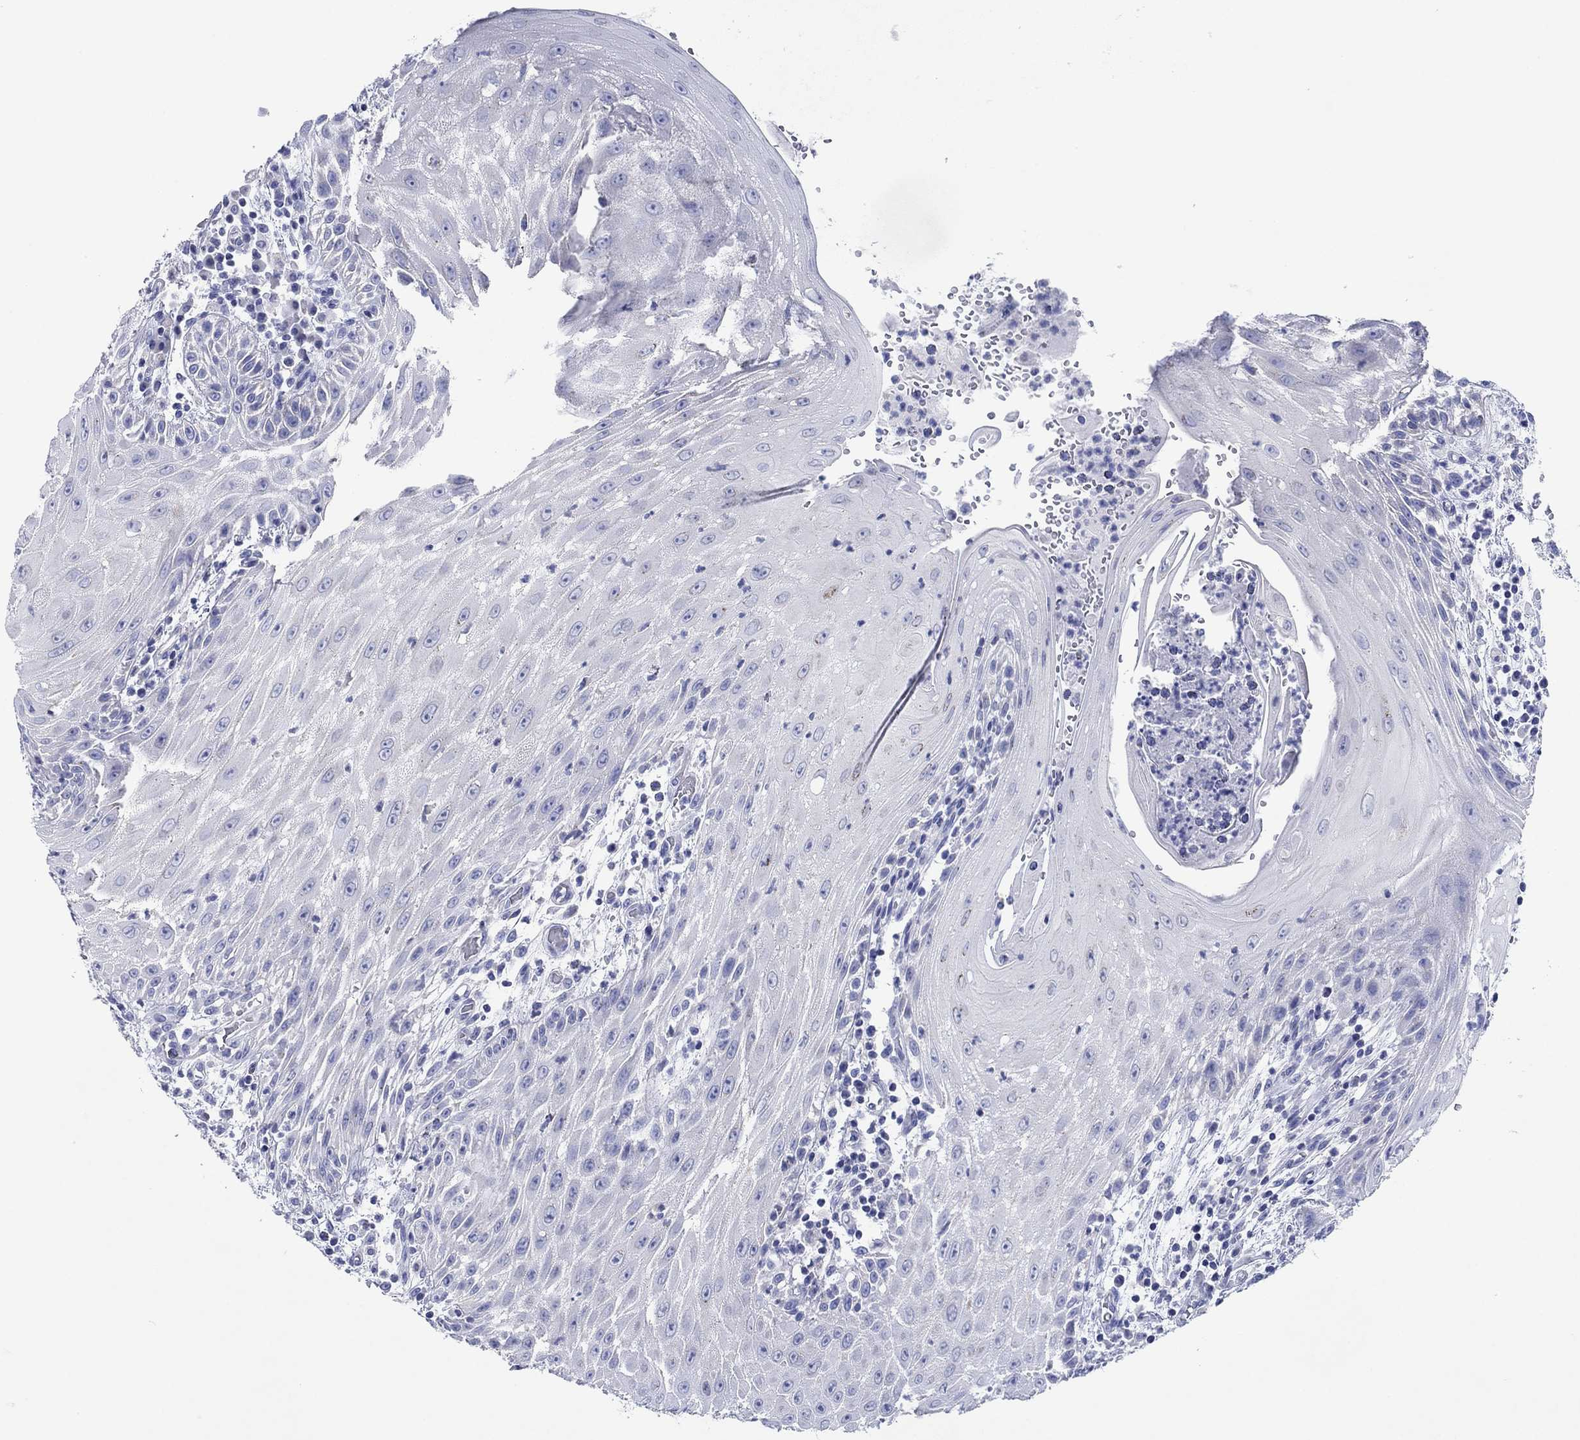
{"staining": {"intensity": "negative", "quantity": "none", "location": "none"}, "tissue": "head and neck cancer", "cell_type": "Tumor cells", "image_type": "cancer", "snomed": [{"axis": "morphology", "description": "Squamous cell carcinoma, NOS"}, {"axis": "topography", "description": "Oral tissue"}, {"axis": "topography", "description": "Head-Neck"}], "caption": "Squamous cell carcinoma (head and neck) was stained to show a protein in brown. There is no significant positivity in tumor cells.", "gene": "HCRT", "patient": {"sex": "male", "age": 58}}